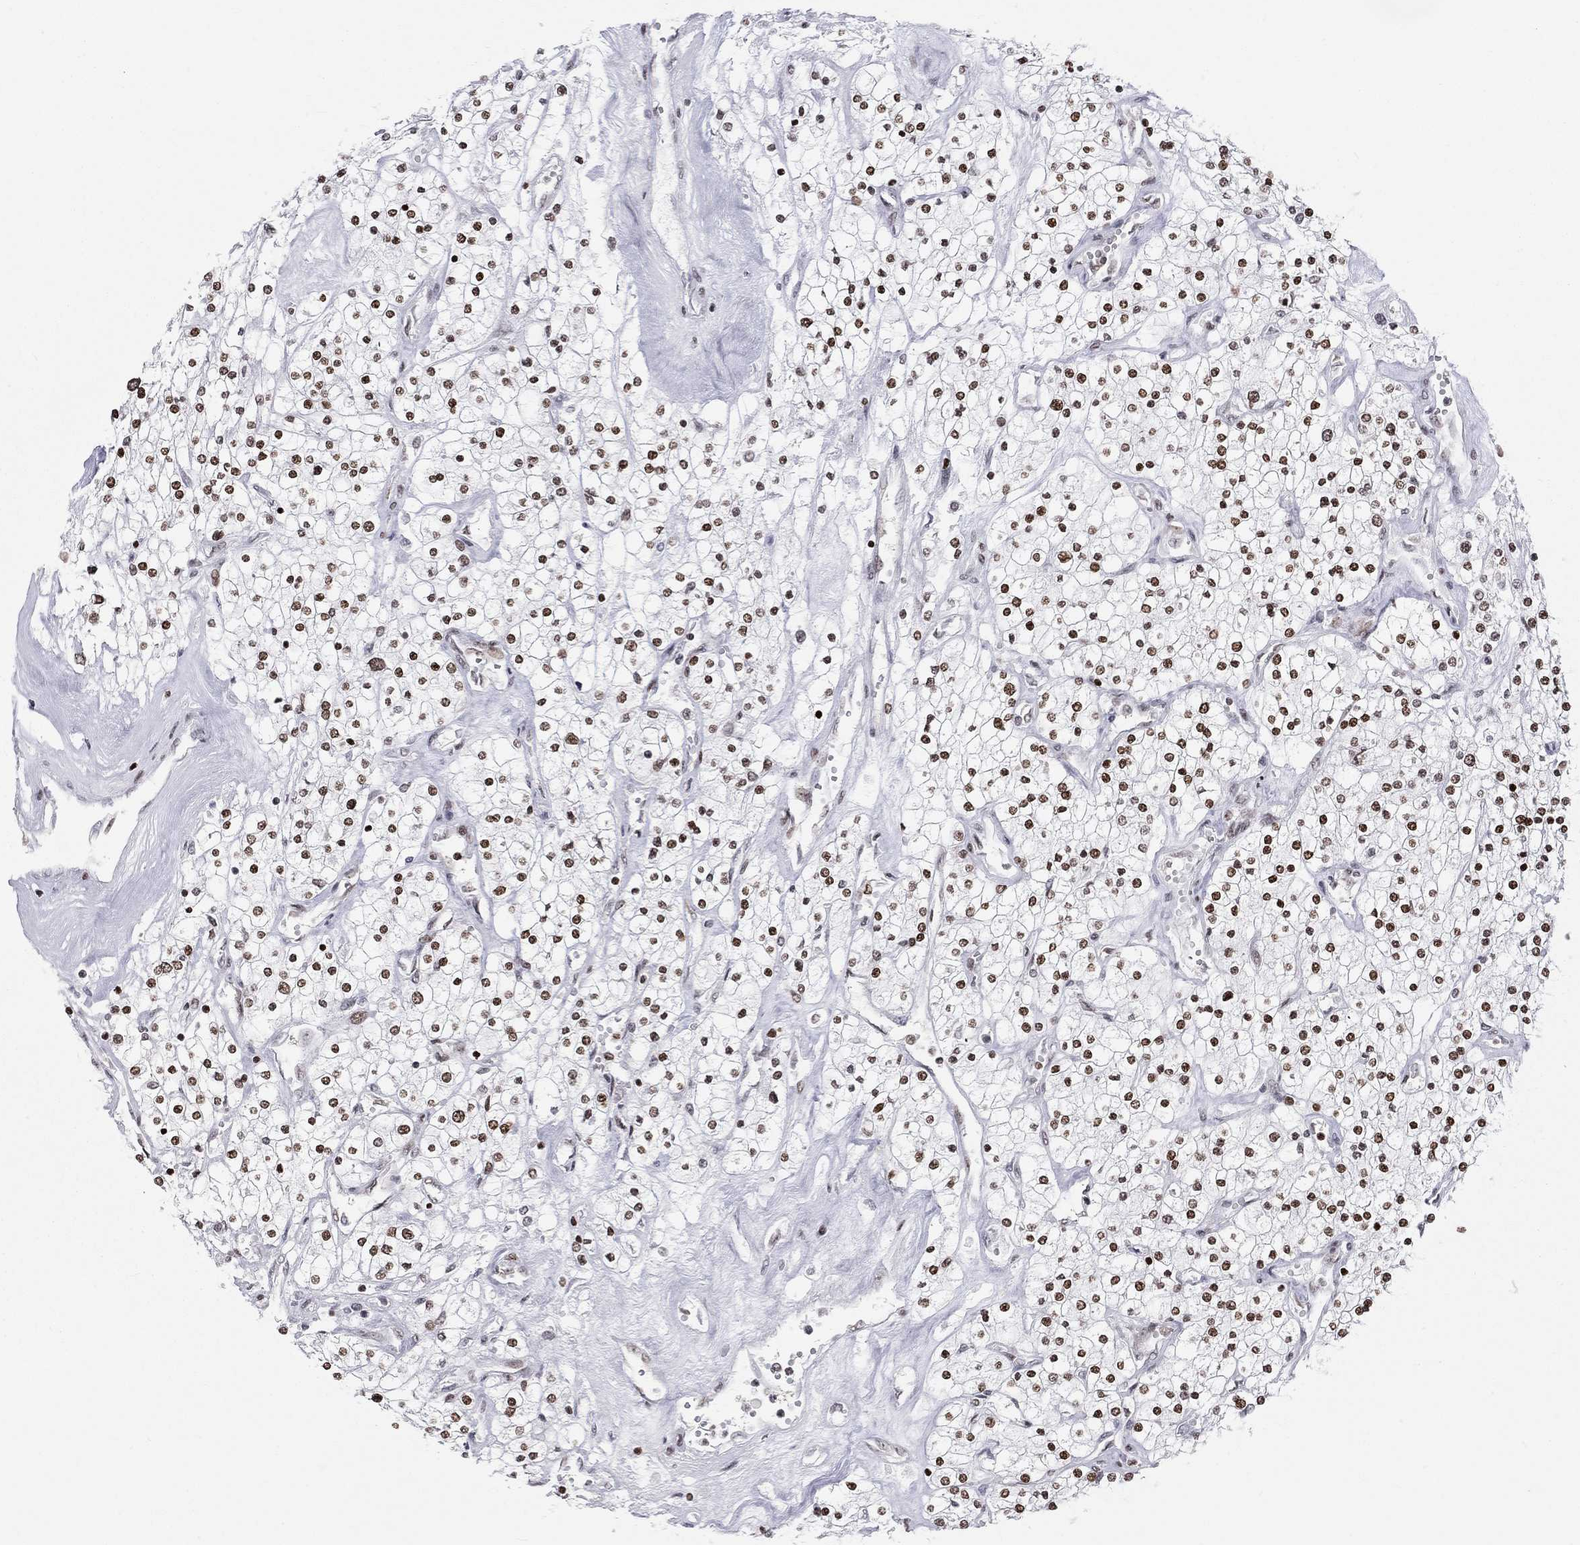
{"staining": {"intensity": "strong", "quantity": "25%-75%", "location": "nuclear"}, "tissue": "renal cancer", "cell_type": "Tumor cells", "image_type": "cancer", "snomed": [{"axis": "morphology", "description": "Adenocarcinoma, NOS"}, {"axis": "topography", "description": "Kidney"}], "caption": "Immunohistochemistry (IHC) staining of adenocarcinoma (renal), which shows high levels of strong nuclear staining in about 25%-75% of tumor cells indicating strong nuclear protein positivity. The staining was performed using DAB (brown) for protein detection and nuclei were counterstained in hematoxylin (blue).", "gene": "H2AX", "patient": {"sex": "male", "age": 80}}